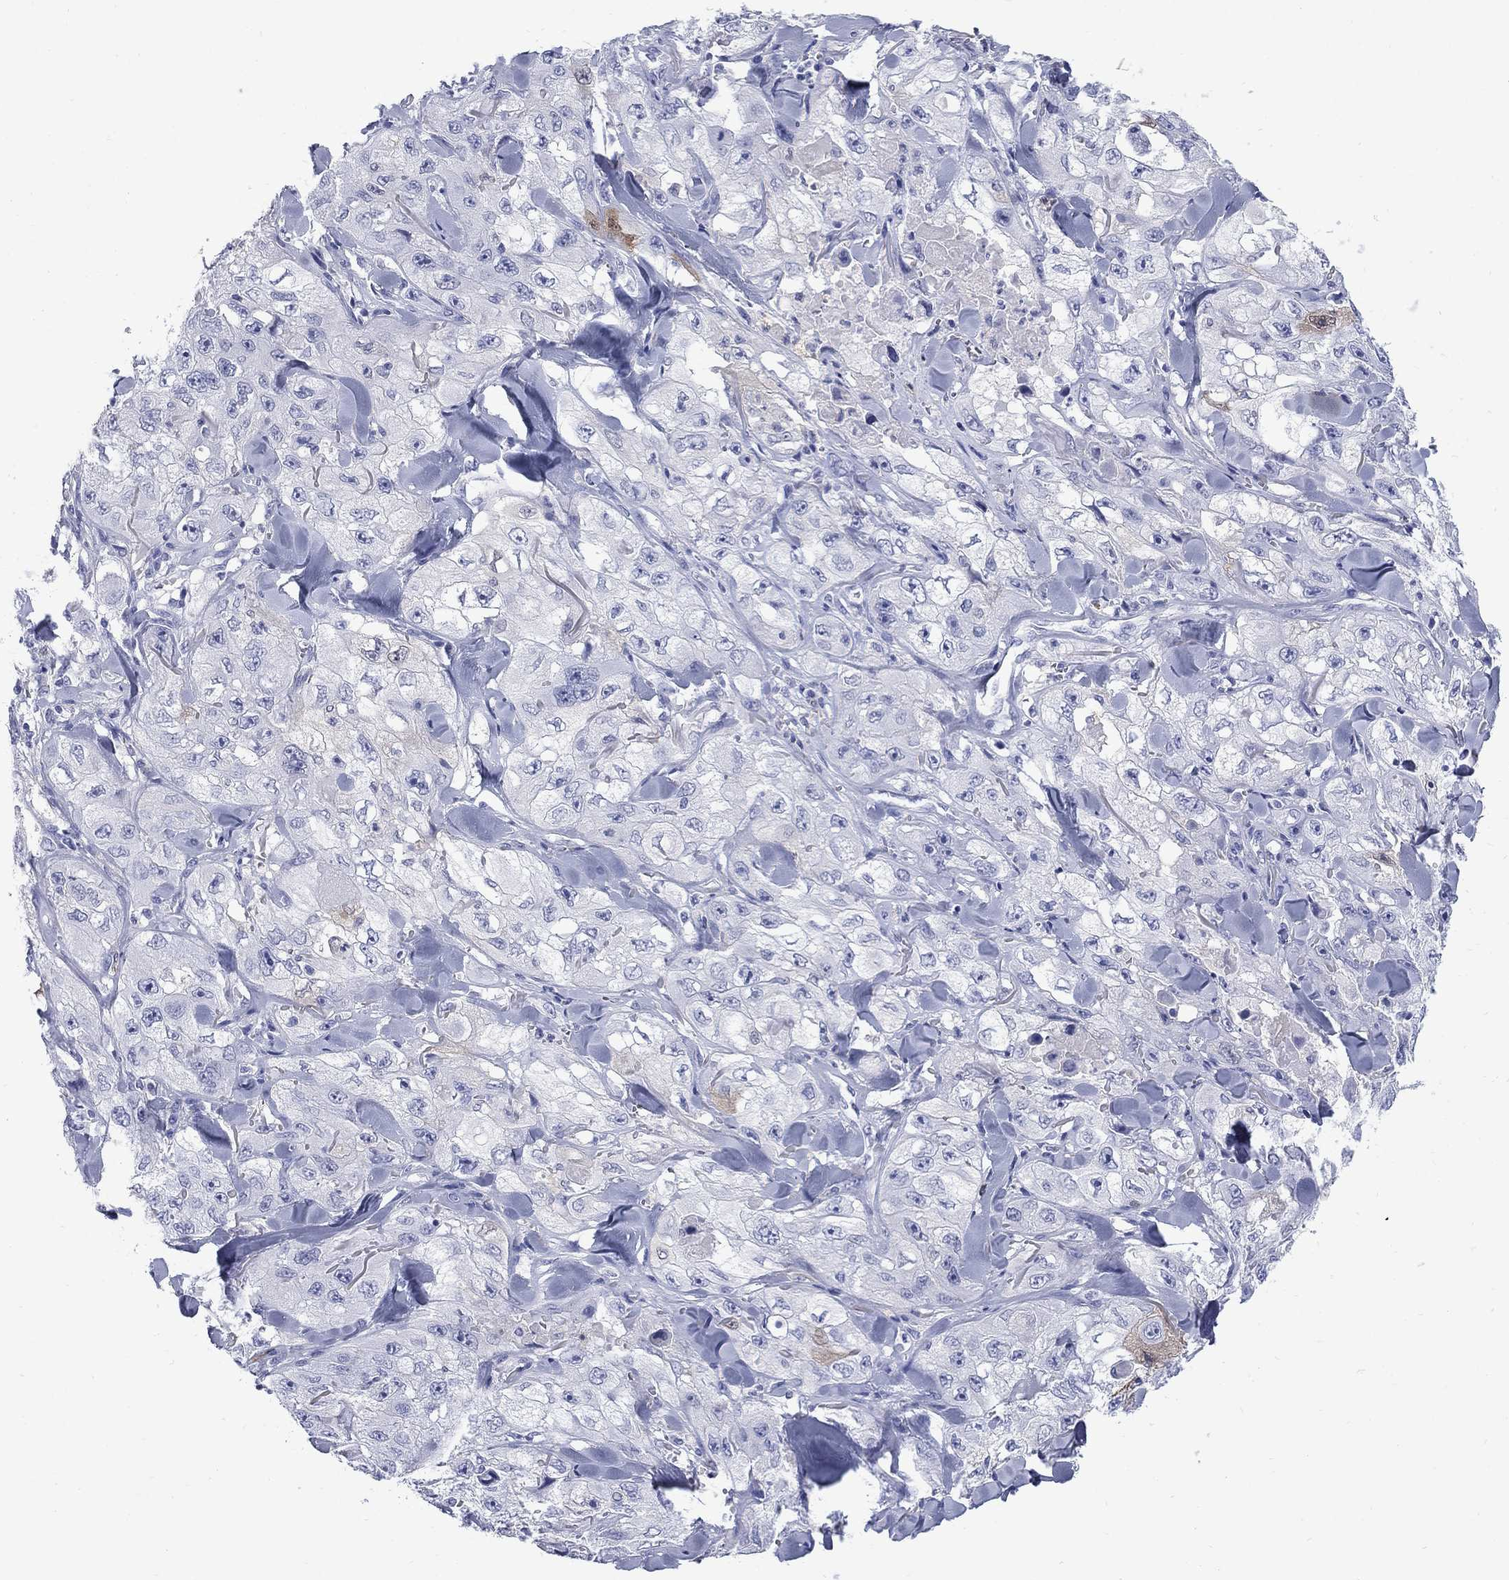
{"staining": {"intensity": "negative", "quantity": "none", "location": "none"}, "tissue": "skin cancer", "cell_type": "Tumor cells", "image_type": "cancer", "snomed": [{"axis": "morphology", "description": "Squamous cell carcinoma, NOS"}, {"axis": "topography", "description": "Skin"}, {"axis": "topography", "description": "Subcutis"}], "caption": "This is a histopathology image of immunohistochemistry (IHC) staining of skin cancer (squamous cell carcinoma), which shows no staining in tumor cells. Brightfield microscopy of immunohistochemistry (IHC) stained with DAB (3,3'-diaminobenzidine) (brown) and hematoxylin (blue), captured at high magnification.", "gene": "SERPINB2", "patient": {"sex": "male", "age": 73}}